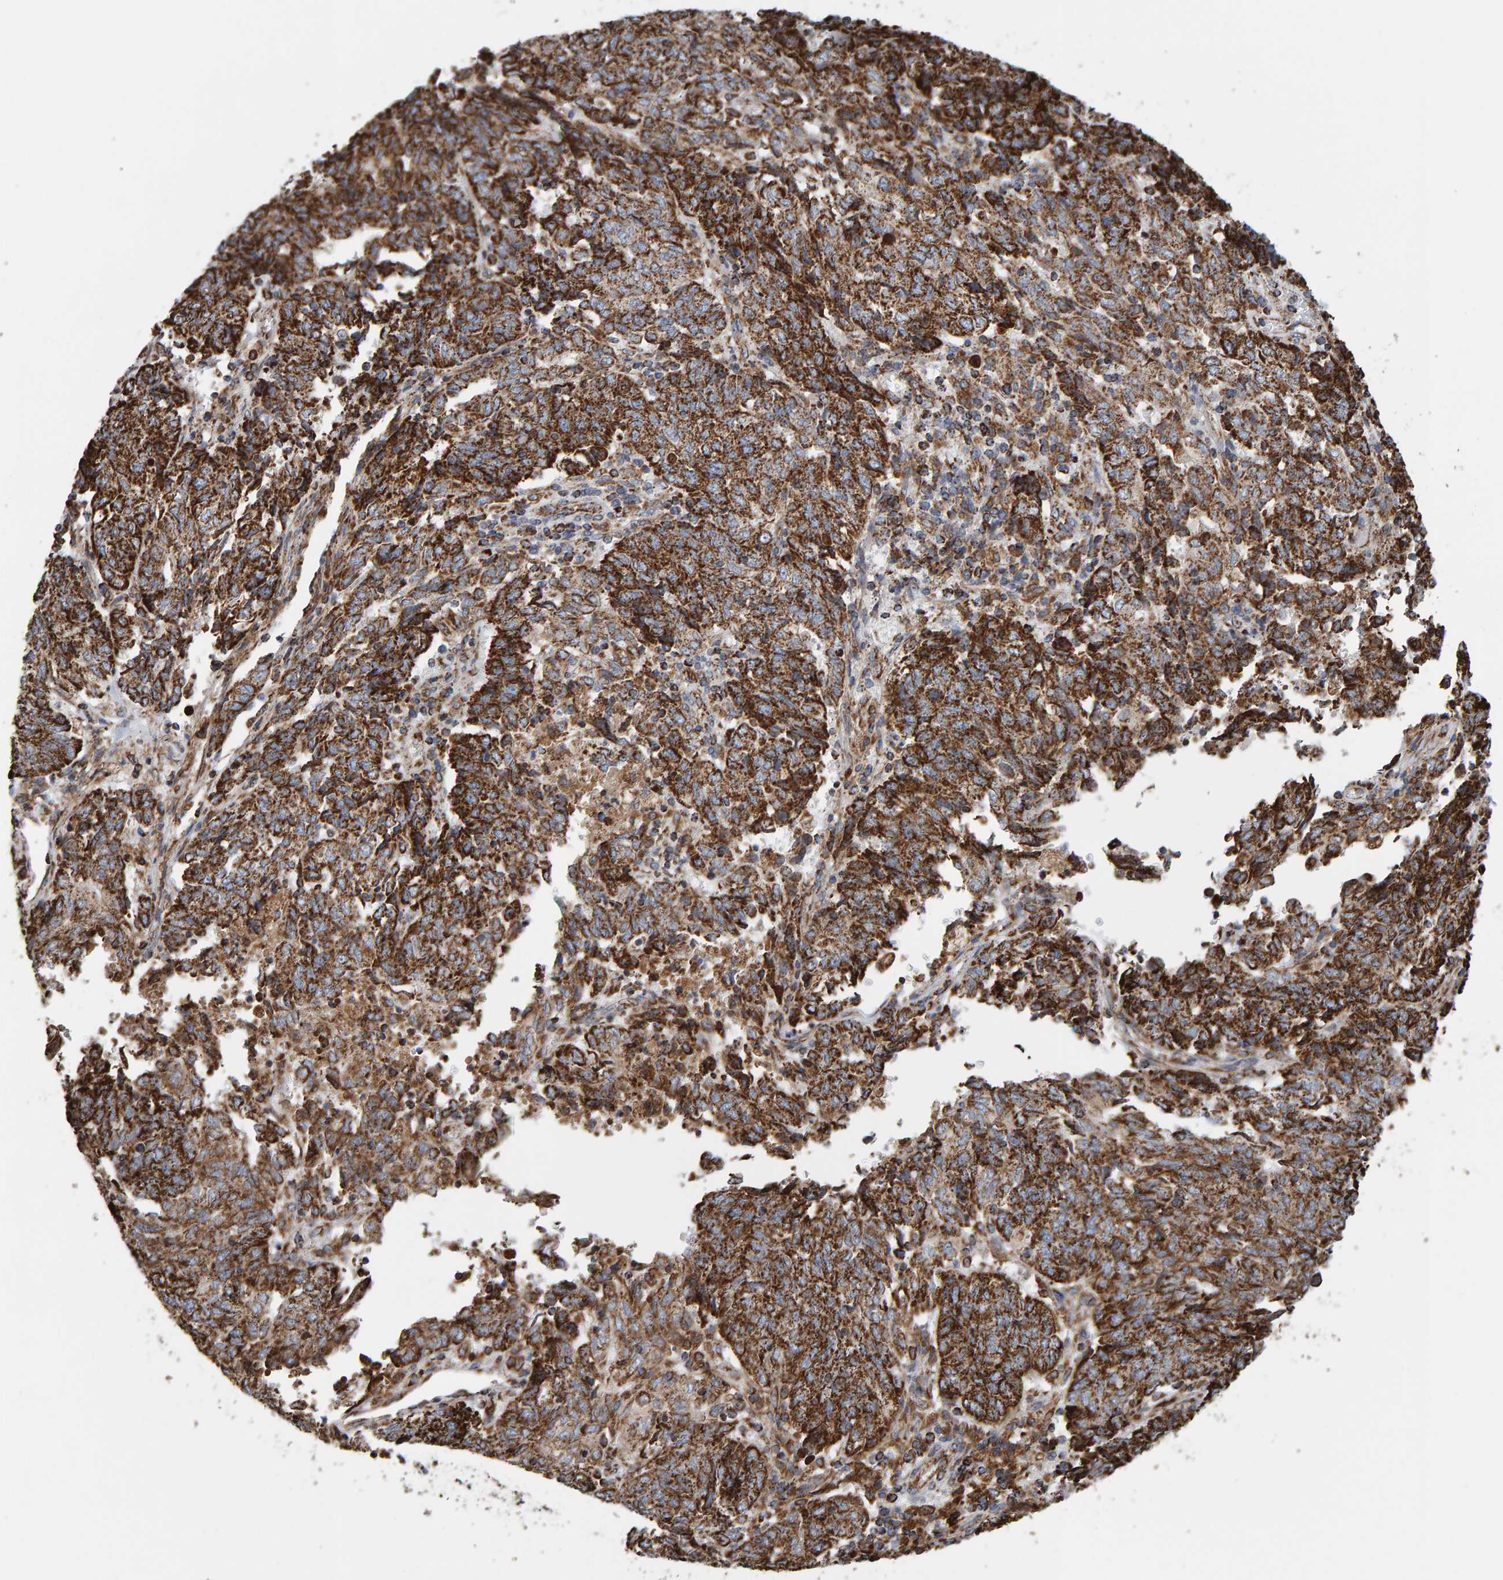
{"staining": {"intensity": "strong", "quantity": ">75%", "location": "cytoplasmic/membranous"}, "tissue": "endometrial cancer", "cell_type": "Tumor cells", "image_type": "cancer", "snomed": [{"axis": "morphology", "description": "Adenocarcinoma, NOS"}, {"axis": "topography", "description": "Endometrium"}], "caption": "Endometrial cancer was stained to show a protein in brown. There is high levels of strong cytoplasmic/membranous expression in about >75% of tumor cells. The protein of interest is shown in brown color, while the nuclei are stained blue.", "gene": "MRPL45", "patient": {"sex": "female", "age": 80}}